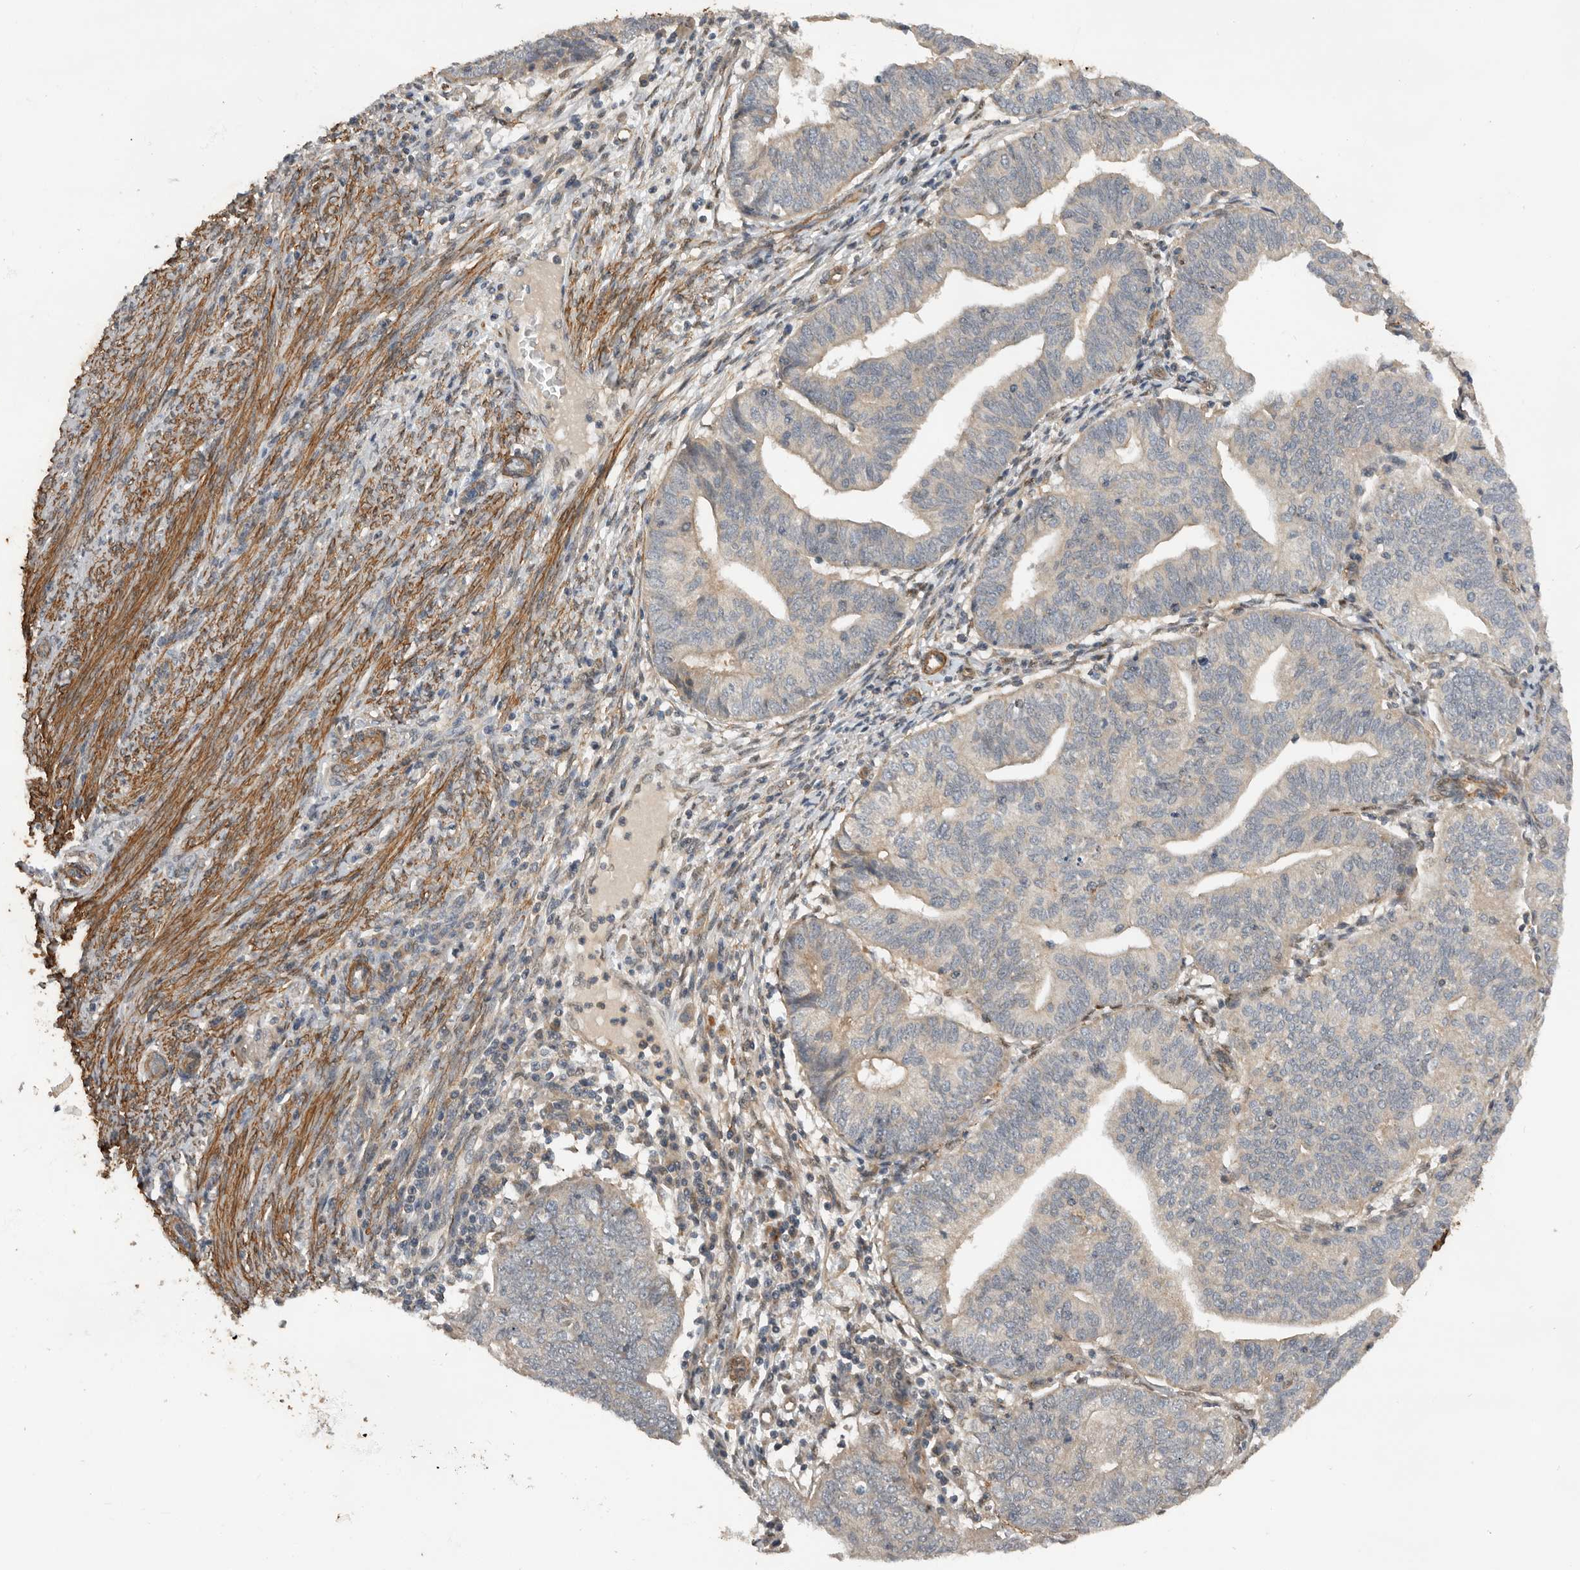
{"staining": {"intensity": "weak", "quantity": "<25%", "location": "cytoplasmic/membranous"}, "tissue": "endometrial cancer", "cell_type": "Tumor cells", "image_type": "cancer", "snomed": [{"axis": "morphology", "description": "Adenocarcinoma, NOS"}, {"axis": "topography", "description": "Uterus"}], "caption": "An IHC photomicrograph of endometrial adenocarcinoma is shown. There is no staining in tumor cells of endometrial adenocarcinoma. (DAB IHC with hematoxylin counter stain).", "gene": "RNF157", "patient": {"sex": "female", "age": 77}}